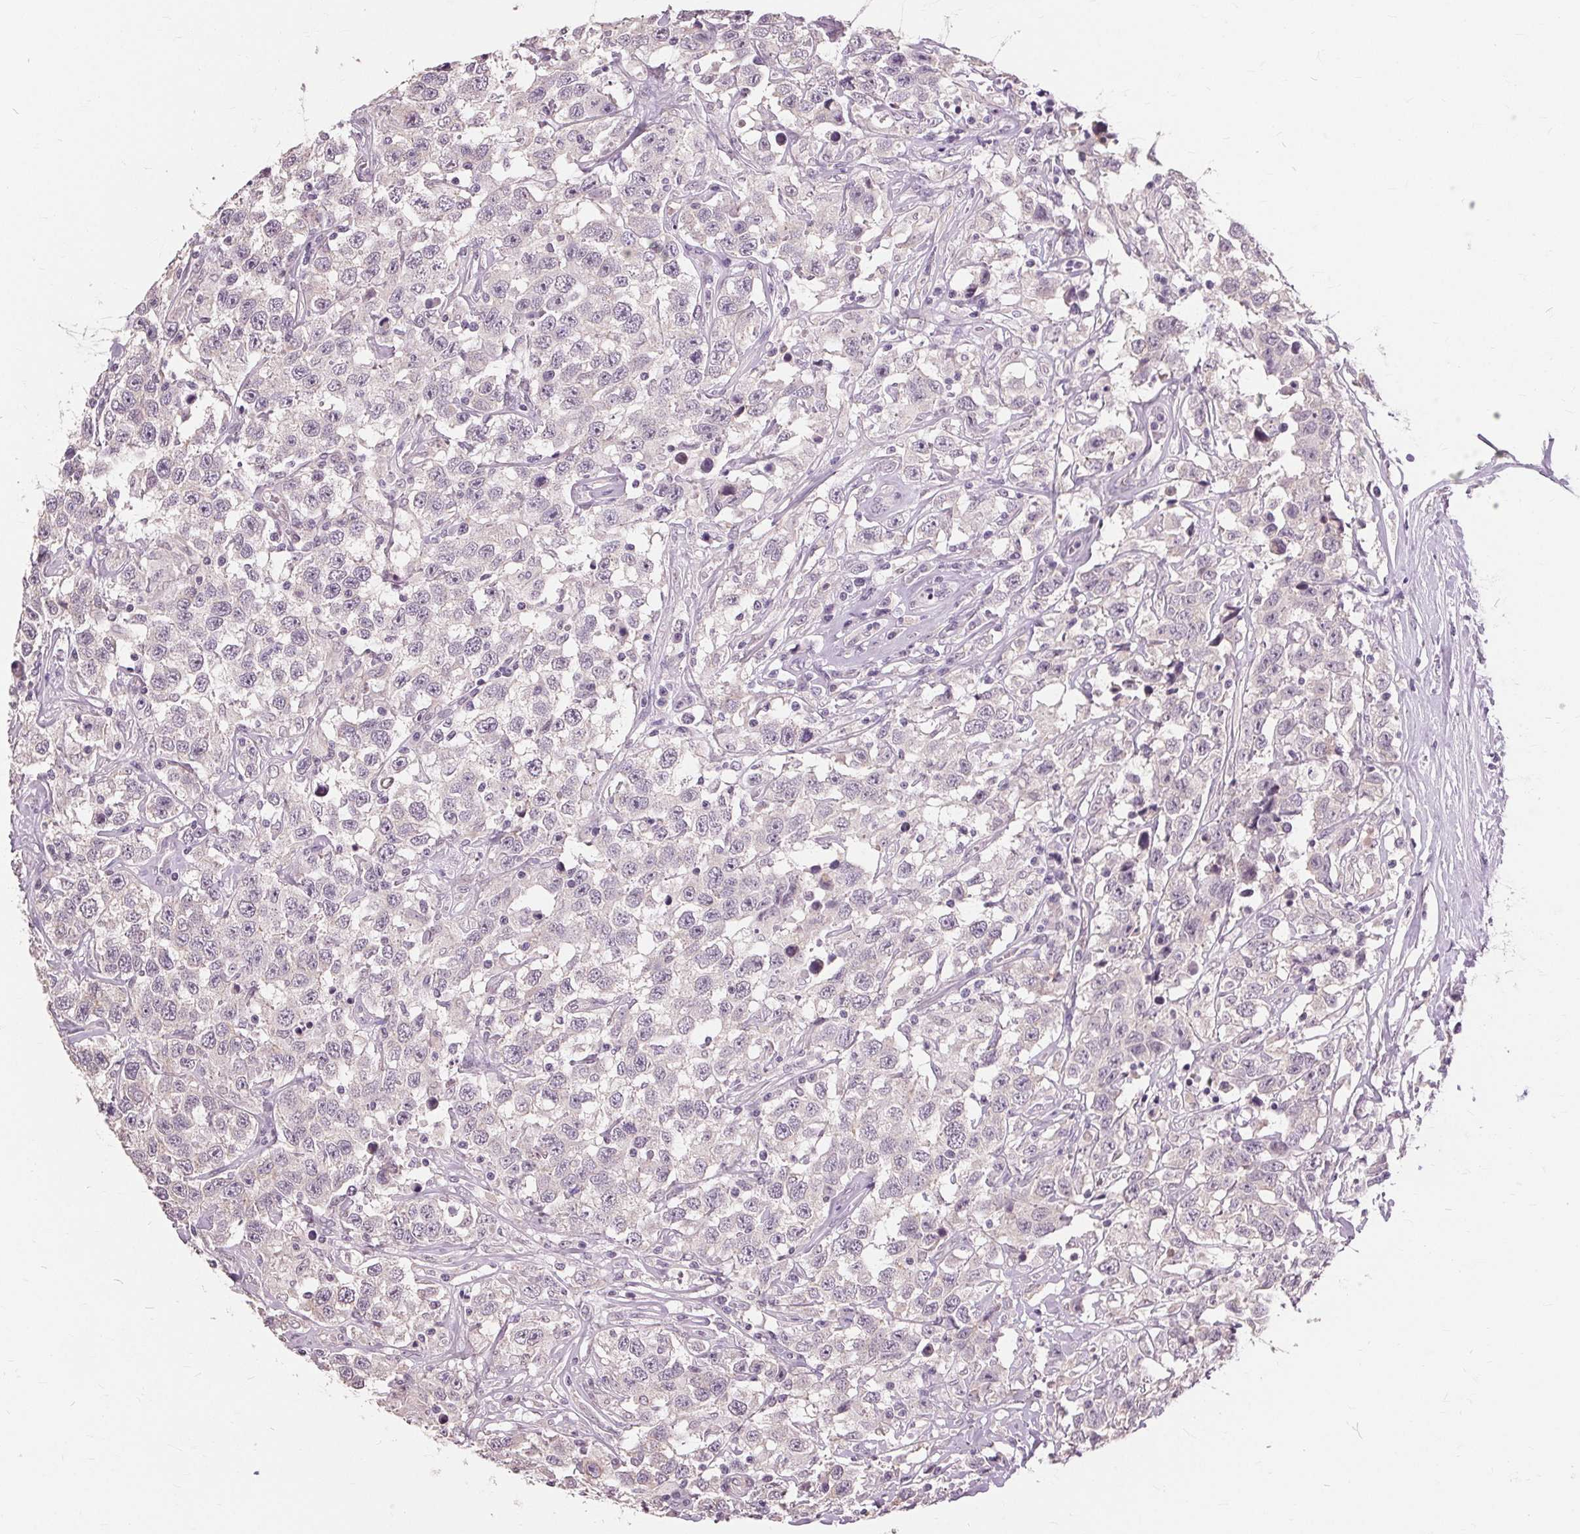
{"staining": {"intensity": "negative", "quantity": "none", "location": "none"}, "tissue": "testis cancer", "cell_type": "Tumor cells", "image_type": "cancer", "snomed": [{"axis": "morphology", "description": "Seminoma, NOS"}, {"axis": "topography", "description": "Testis"}], "caption": "Human testis seminoma stained for a protein using immunohistochemistry (IHC) displays no positivity in tumor cells.", "gene": "SIGLEC6", "patient": {"sex": "male", "age": 41}}